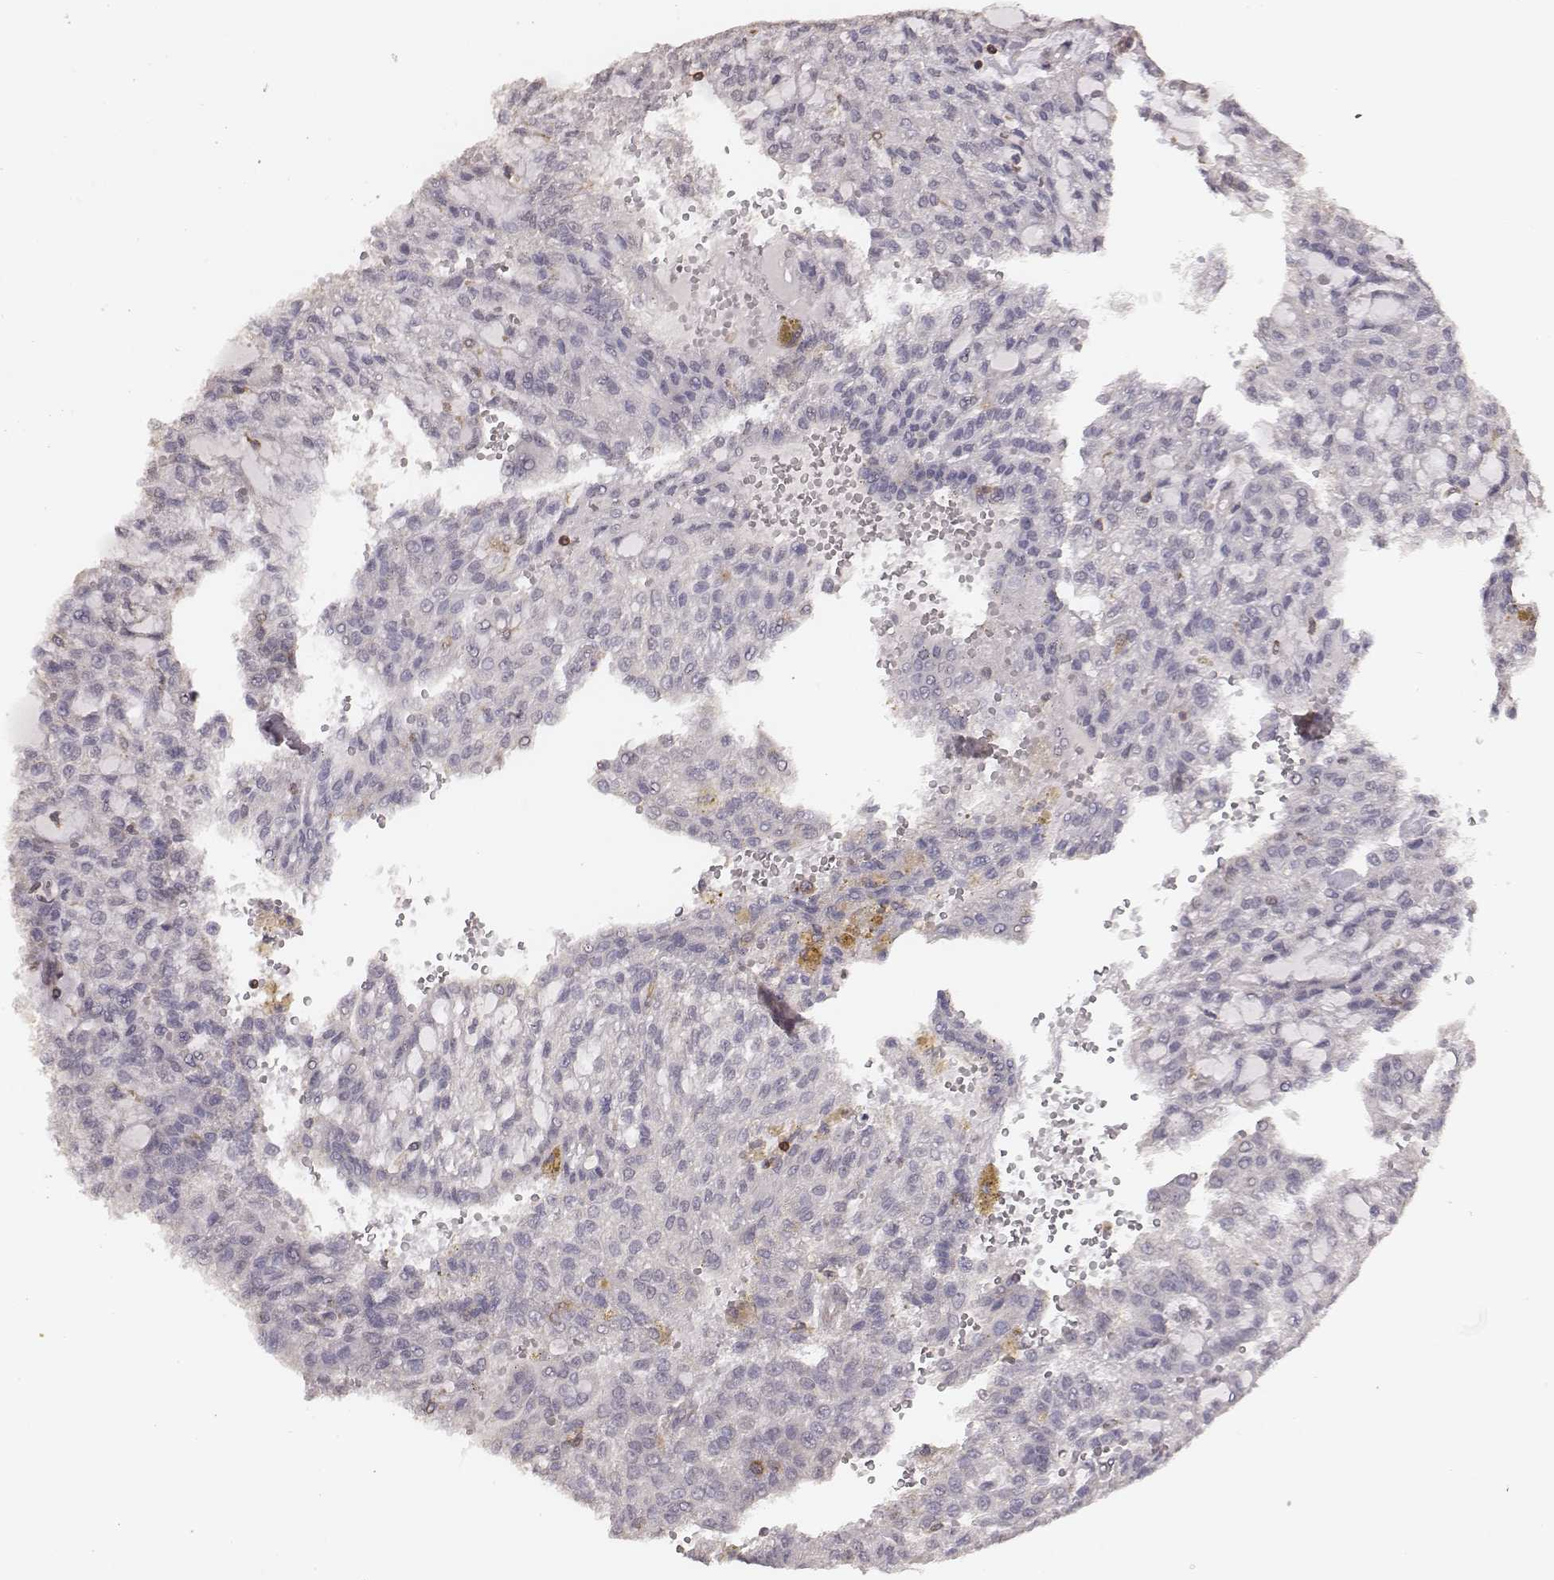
{"staining": {"intensity": "negative", "quantity": "none", "location": "none"}, "tissue": "renal cancer", "cell_type": "Tumor cells", "image_type": "cancer", "snomed": [{"axis": "morphology", "description": "Adenocarcinoma, NOS"}, {"axis": "topography", "description": "Kidney"}], "caption": "A histopathology image of renal cancer stained for a protein shows no brown staining in tumor cells.", "gene": "PILRA", "patient": {"sex": "male", "age": 63}}